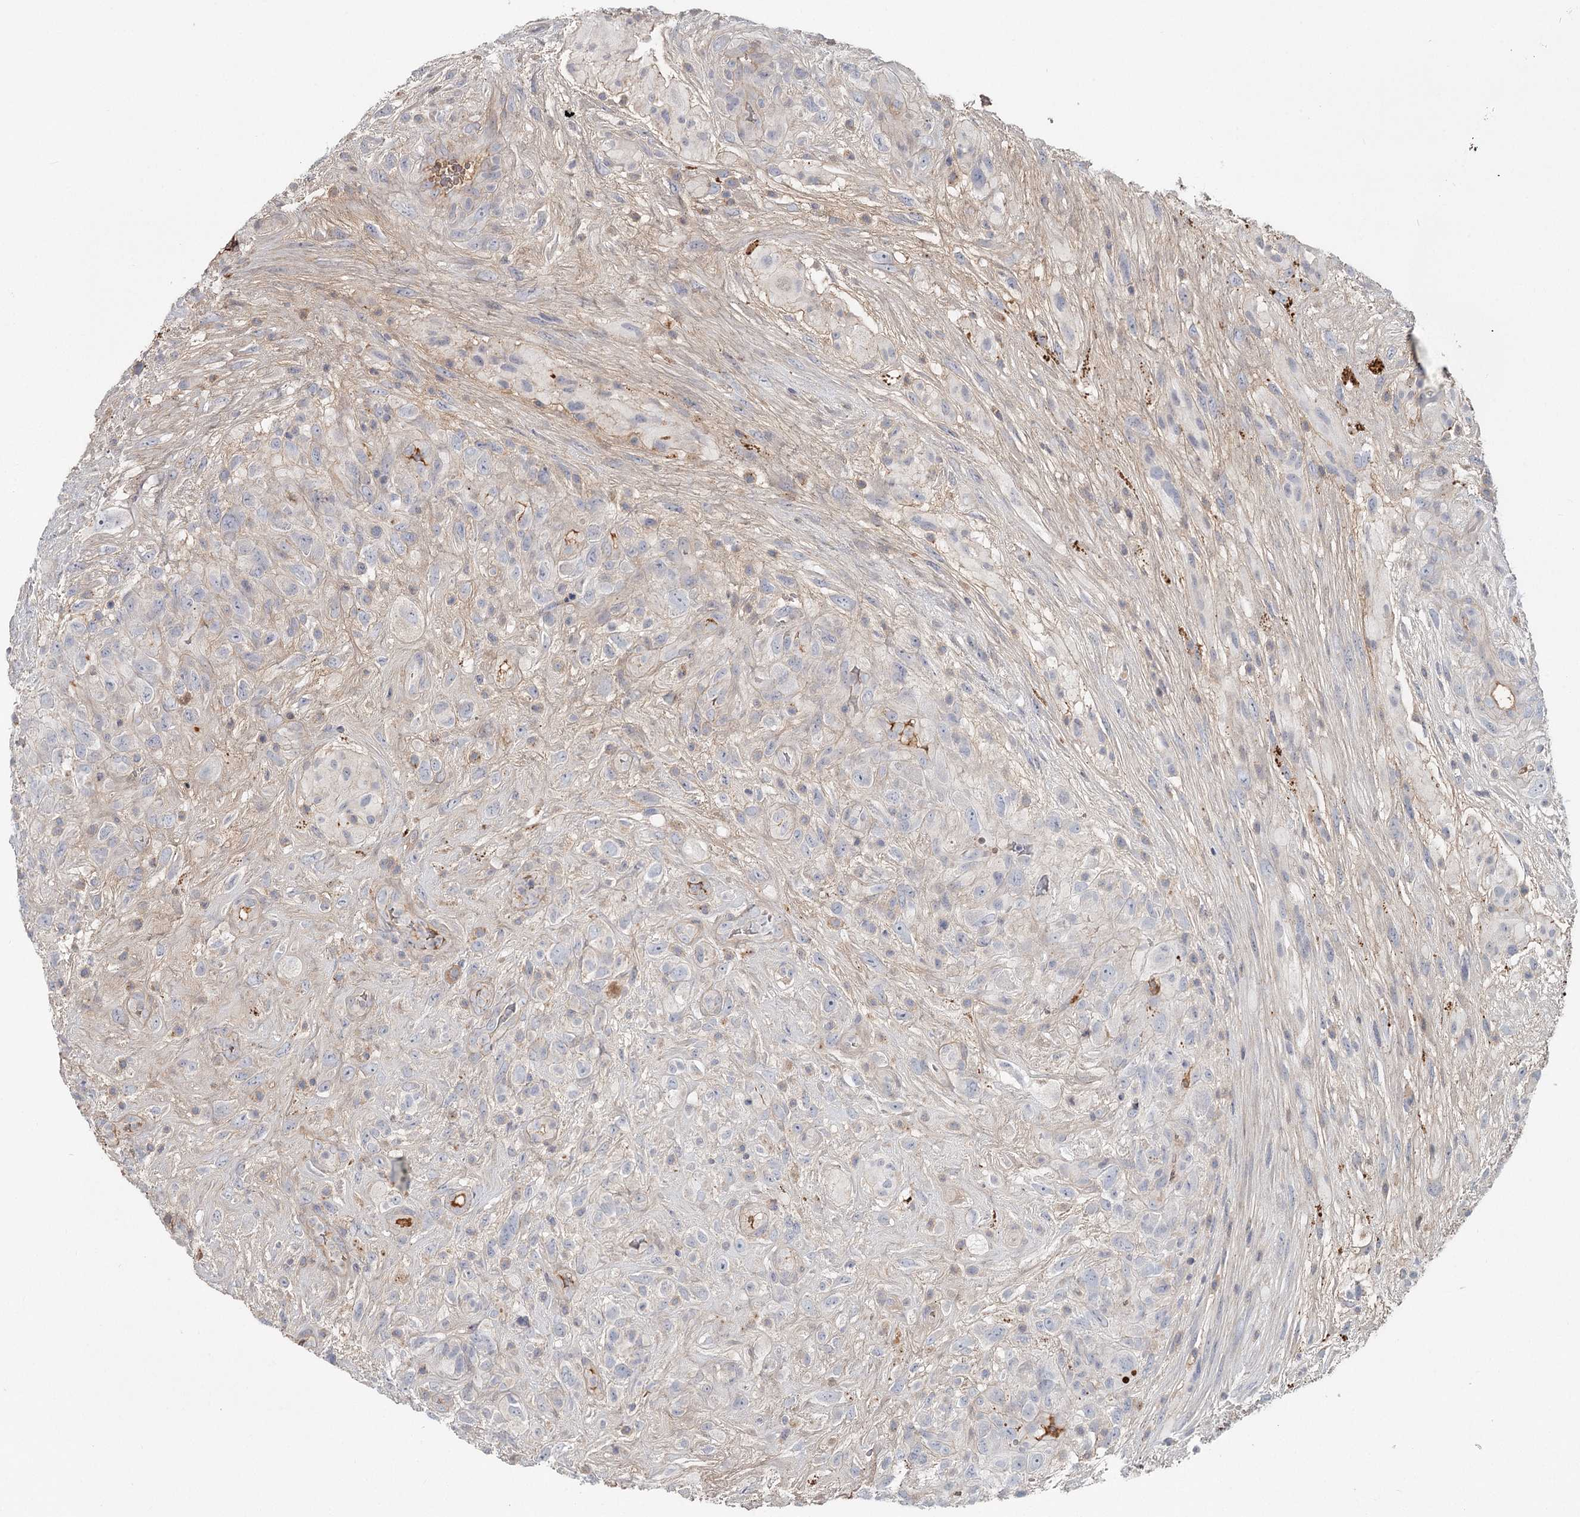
{"staining": {"intensity": "negative", "quantity": "none", "location": "none"}, "tissue": "glioma", "cell_type": "Tumor cells", "image_type": "cancer", "snomed": [{"axis": "morphology", "description": "Glioma, malignant, High grade"}, {"axis": "topography", "description": "Brain"}], "caption": "This is an immunohistochemistry (IHC) photomicrograph of human malignant glioma (high-grade). There is no staining in tumor cells.", "gene": "DHRS9", "patient": {"sex": "male", "age": 61}}